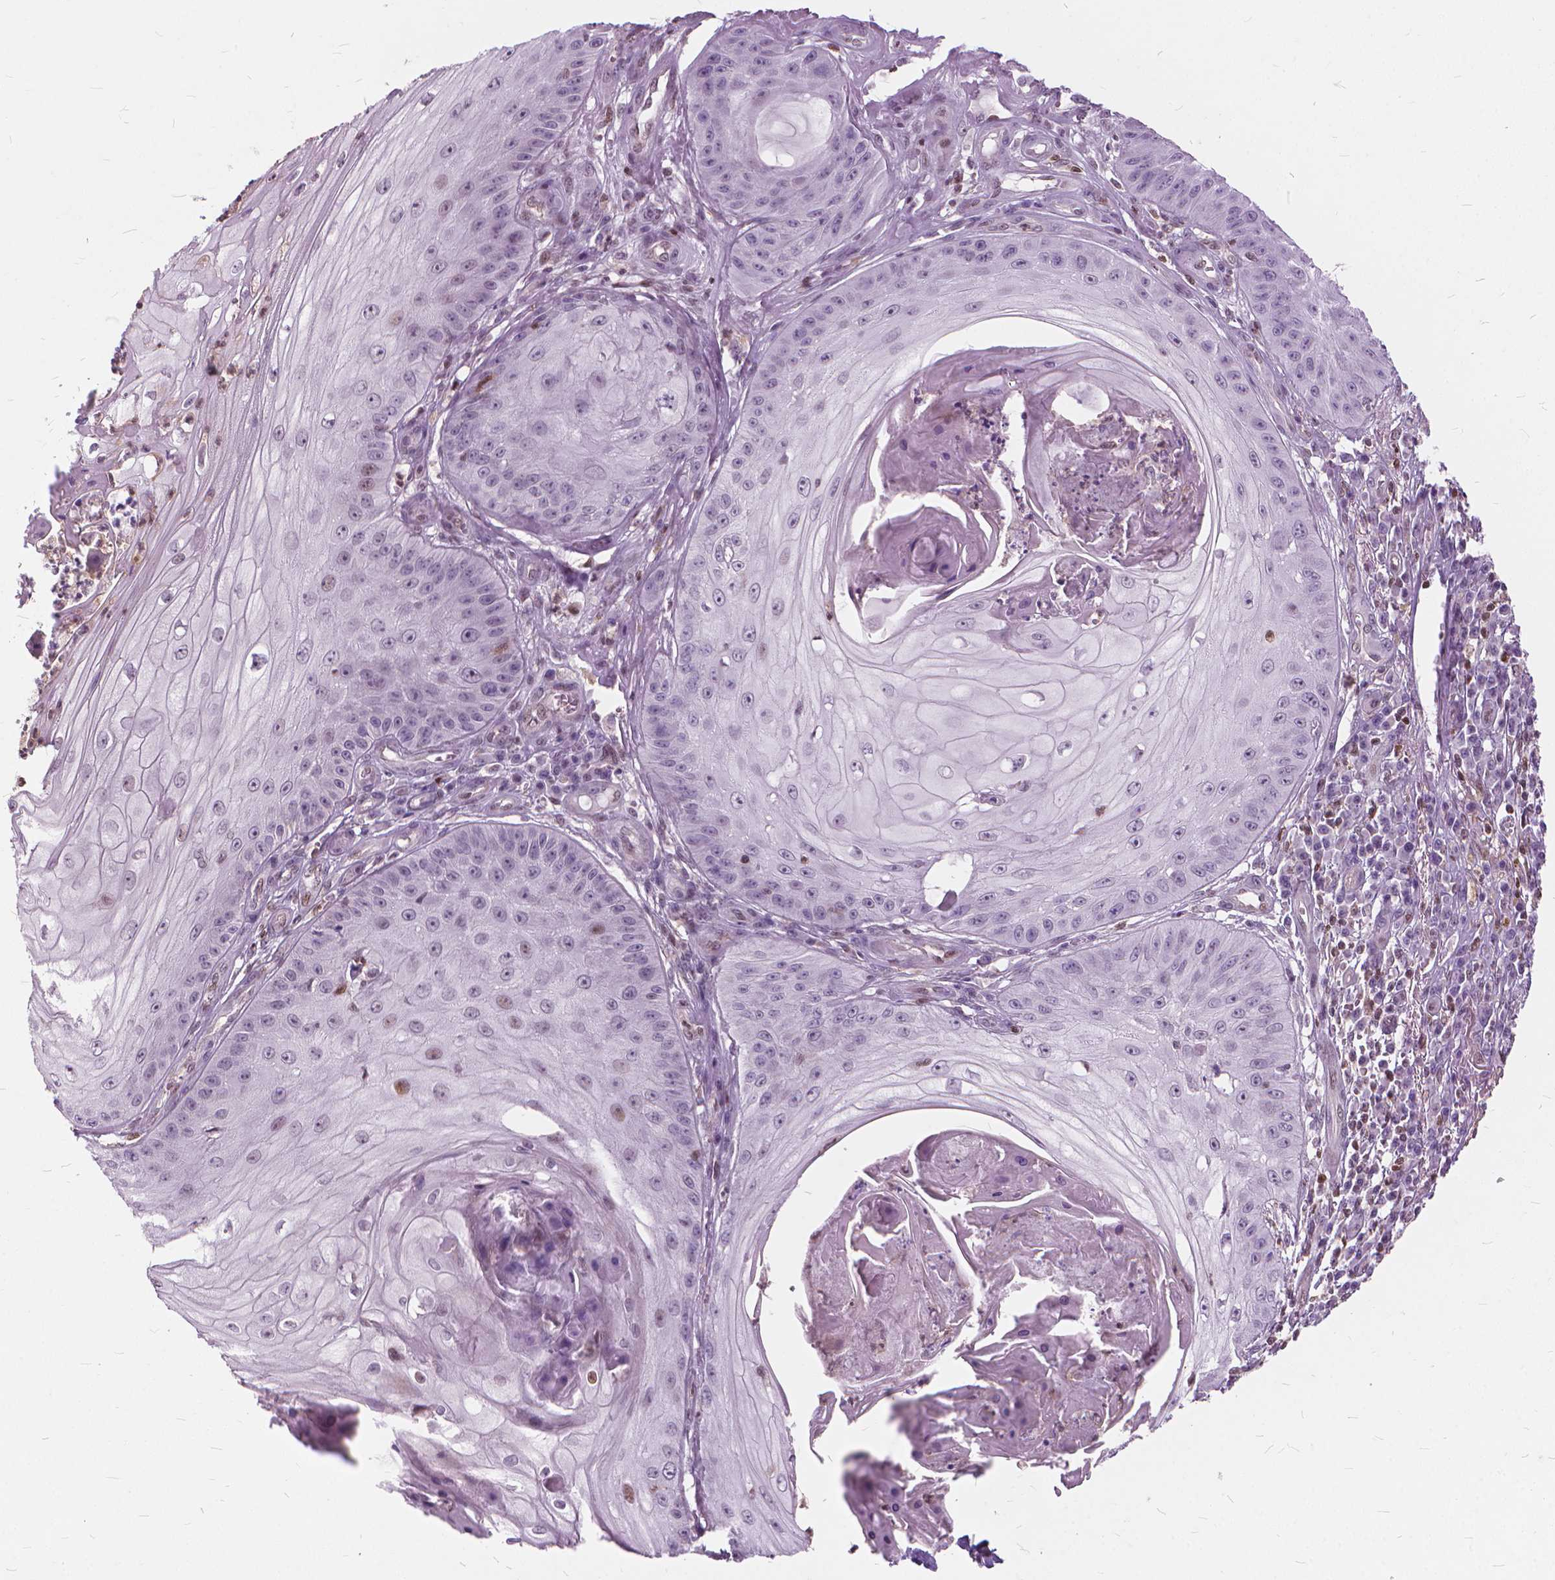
{"staining": {"intensity": "negative", "quantity": "none", "location": "none"}, "tissue": "skin cancer", "cell_type": "Tumor cells", "image_type": "cancer", "snomed": [{"axis": "morphology", "description": "Squamous cell carcinoma, NOS"}, {"axis": "topography", "description": "Skin"}], "caption": "Tumor cells show no significant expression in squamous cell carcinoma (skin).", "gene": "STAT5B", "patient": {"sex": "male", "age": 70}}